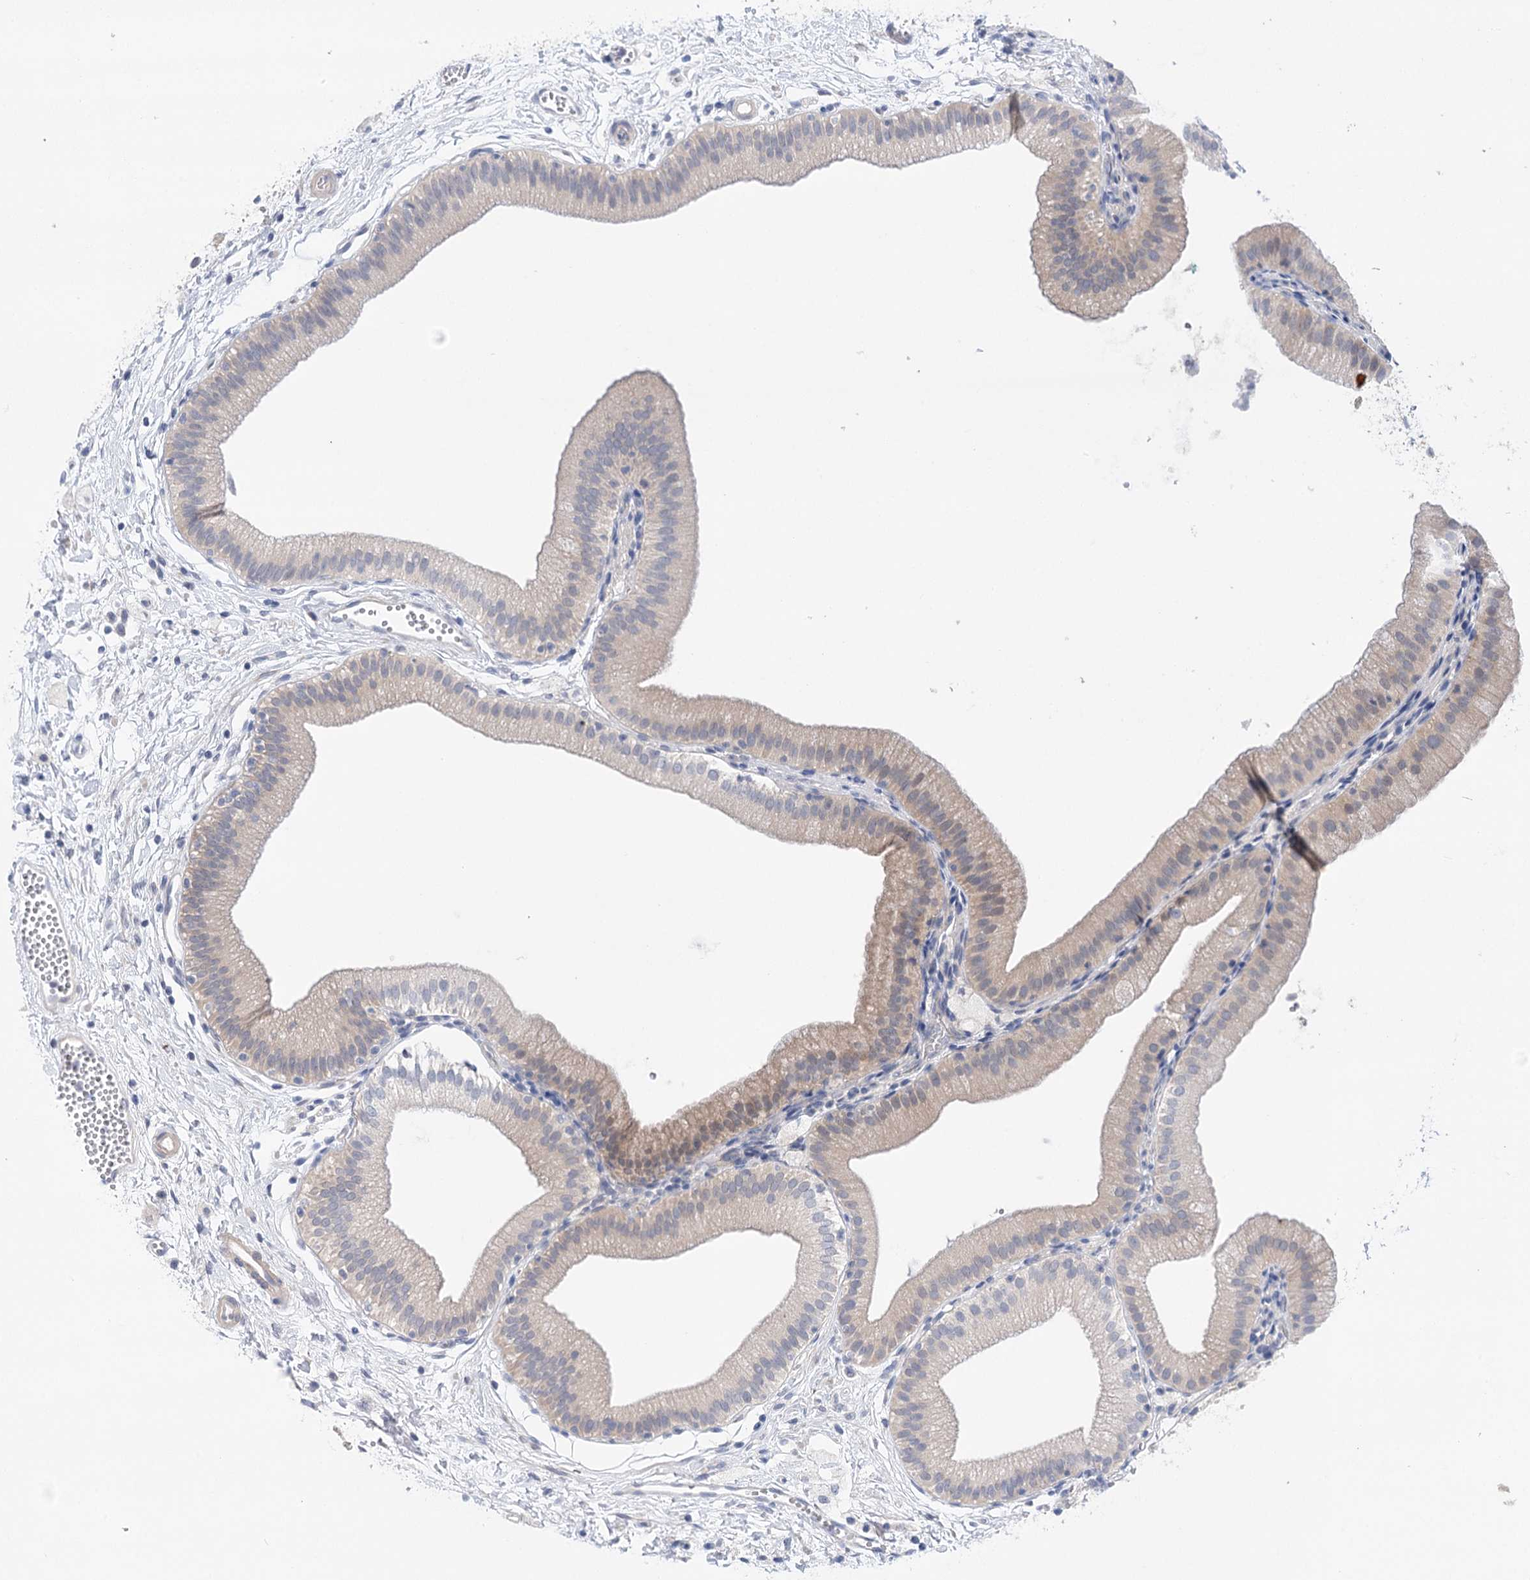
{"staining": {"intensity": "weak", "quantity": "25%-75%", "location": "cytoplasmic/membranous"}, "tissue": "gallbladder", "cell_type": "Glandular cells", "image_type": "normal", "snomed": [{"axis": "morphology", "description": "Normal tissue, NOS"}, {"axis": "topography", "description": "Gallbladder"}], "caption": "Protein expression analysis of unremarkable gallbladder reveals weak cytoplasmic/membranous expression in about 25%-75% of glandular cells. (brown staining indicates protein expression, while blue staining denotes nuclei).", "gene": "LALBA", "patient": {"sex": "male", "age": 55}}